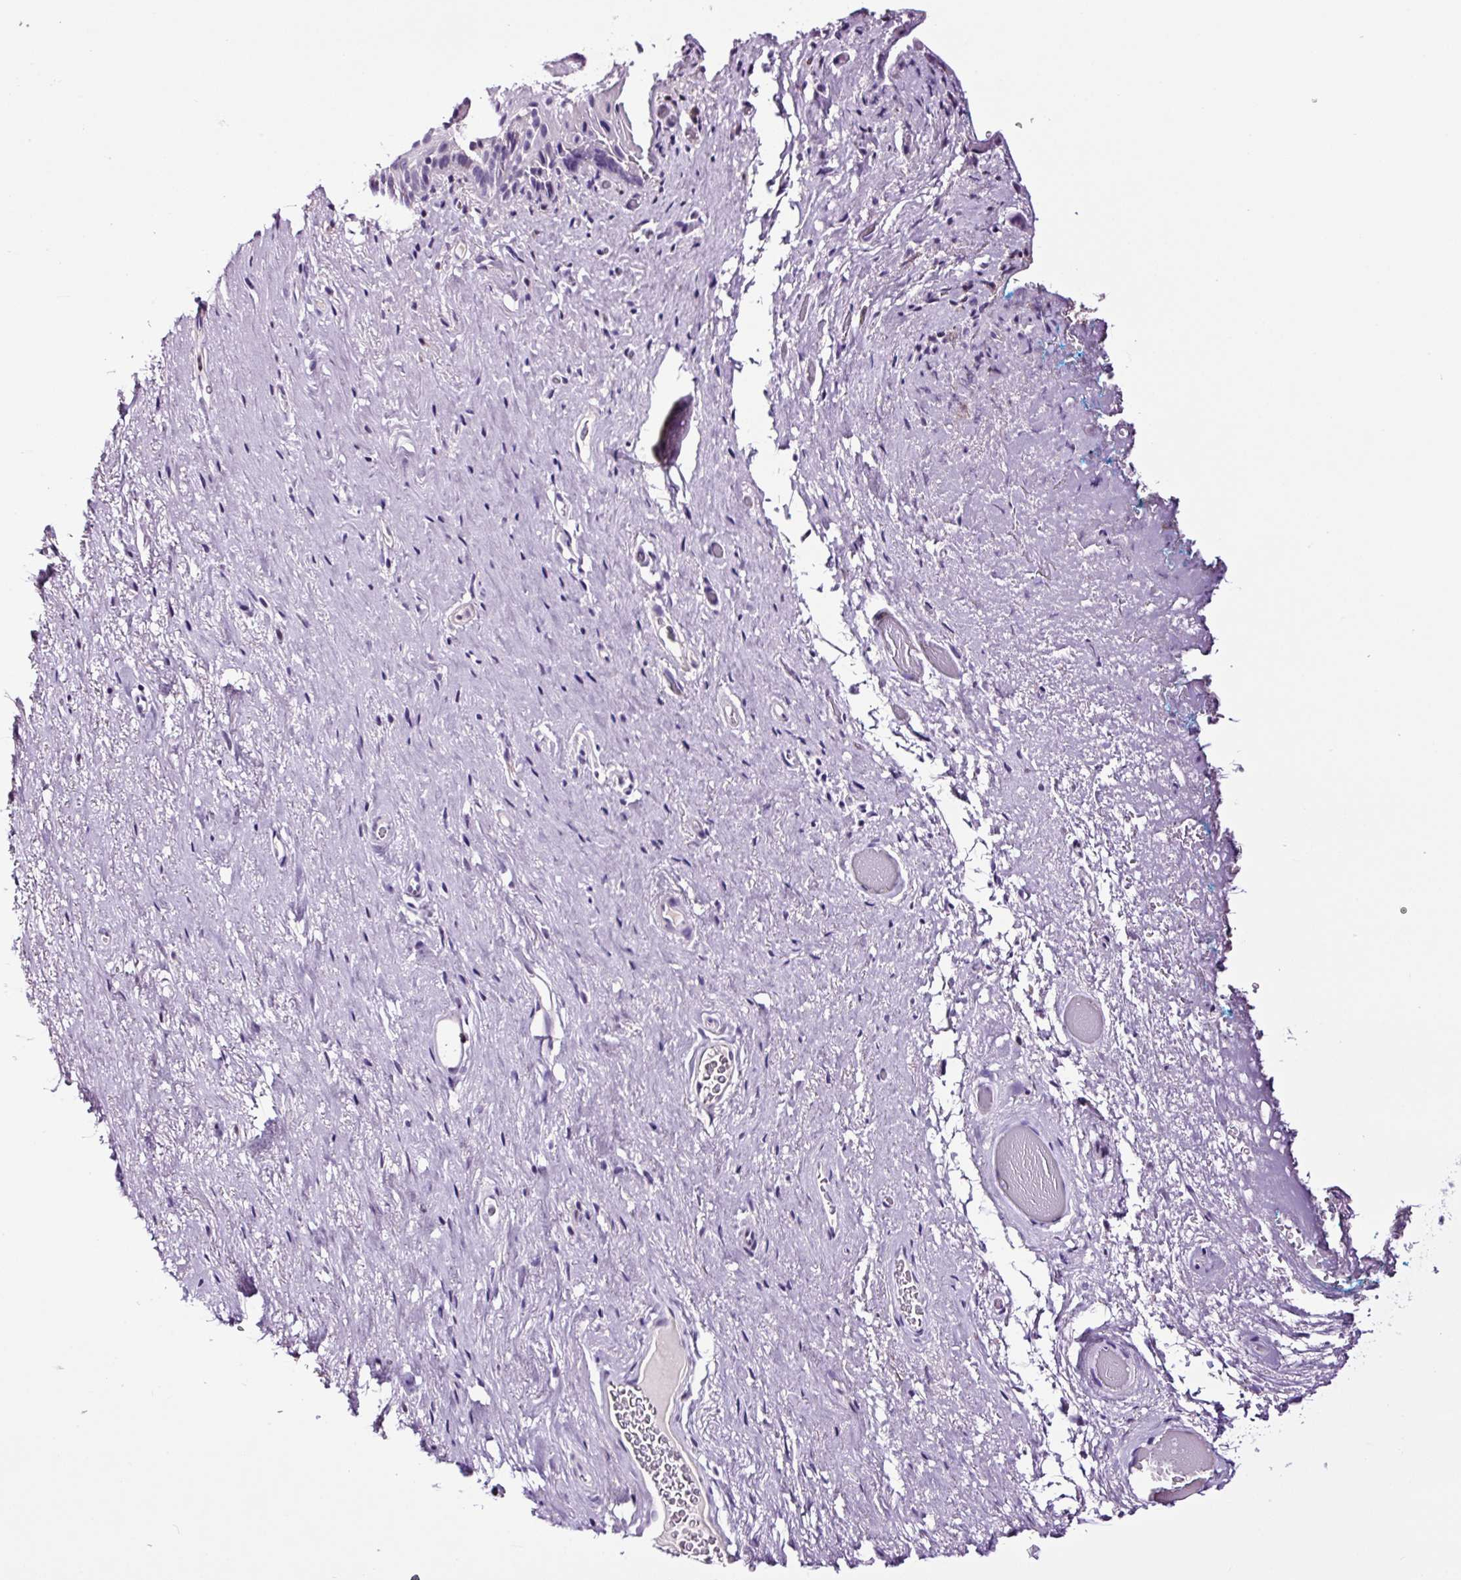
{"staining": {"intensity": "weak", "quantity": "<25%", "location": "cytoplasmic/membranous"}, "tissue": "vagina", "cell_type": "Squamous epithelial cells", "image_type": "normal", "snomed": [{"axis": "morphology", "description": "Normal tissue, NOS"}, {"axis": "topography", "description": "Vagina"}, {"axis": "topography", "description": "Peripheral nerve tissue"}], "caption": "Immunohistochemistry histopathology image of unremarkable human vagina stained for a protein (brown), which shows no expression in squamous epithelial cells. (Stains: DAB (3,3'-diaminobenzidine) IHC with hematoxylin counter stain, Microscopy: brightfield microscopy at high magnification).", "gene": "TAFA3", "patient": {"sex": "female", "age": 71}}